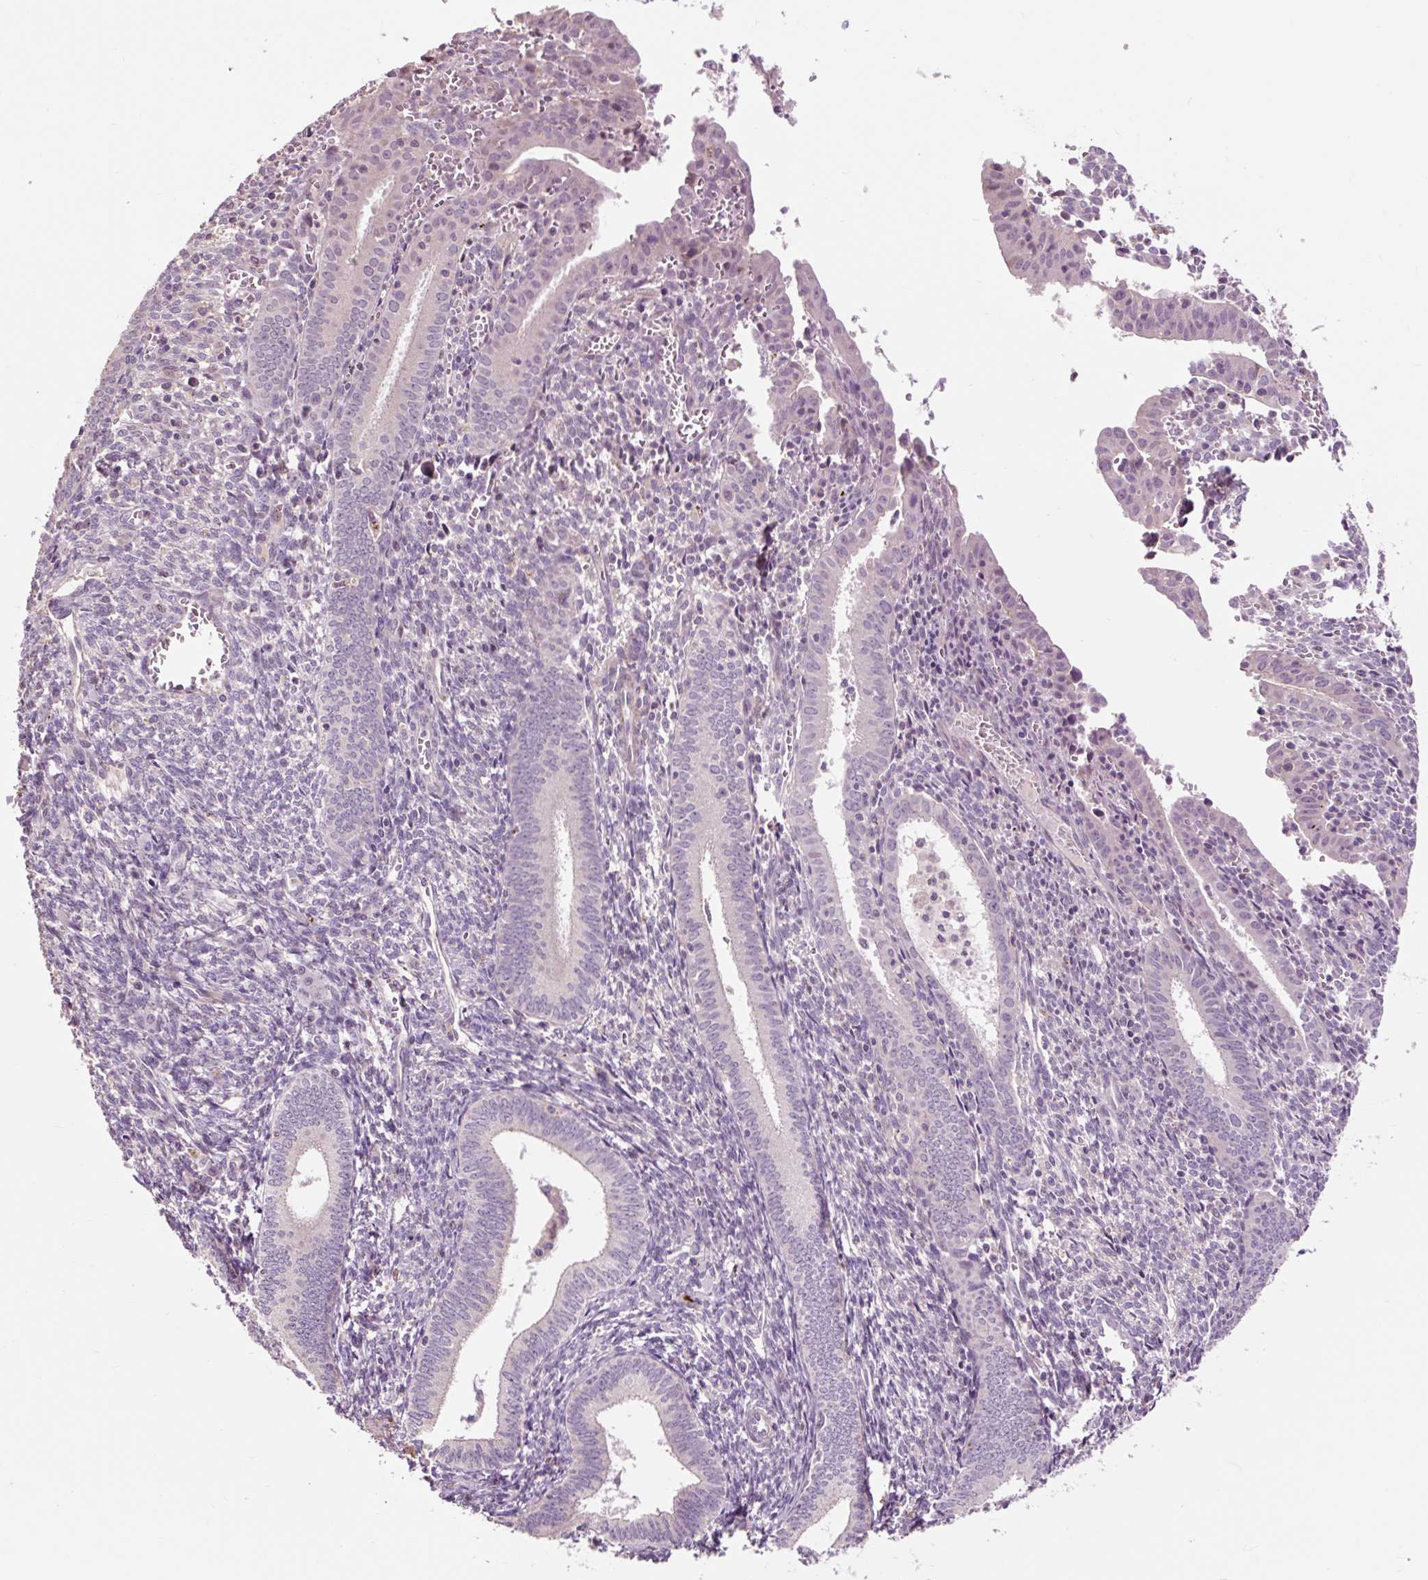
{"staining": {"intensity": "weak", "quantity": "<25%", "location": "cytoplasmic/membranous"}, "tissue": "endometrium", "cell_type": "Cells in endometrial stroma", "image_type": "normal", "snomed": [{"axis": "morphology", "description": "Normal tissue, NOS"}, {"axis": "topography", "description": "Endometrium"}], "caption": "Immunohistochemistry (IHC) photomicrograph of benign endometrium: endometrium stained with DAB (3,3'-diaminobenzidine) demonstrates no significant protein expression in cells in endometrial stroma.", "gene": "PRIMPOL", "patient": {"sex": "female", "age": 41}}